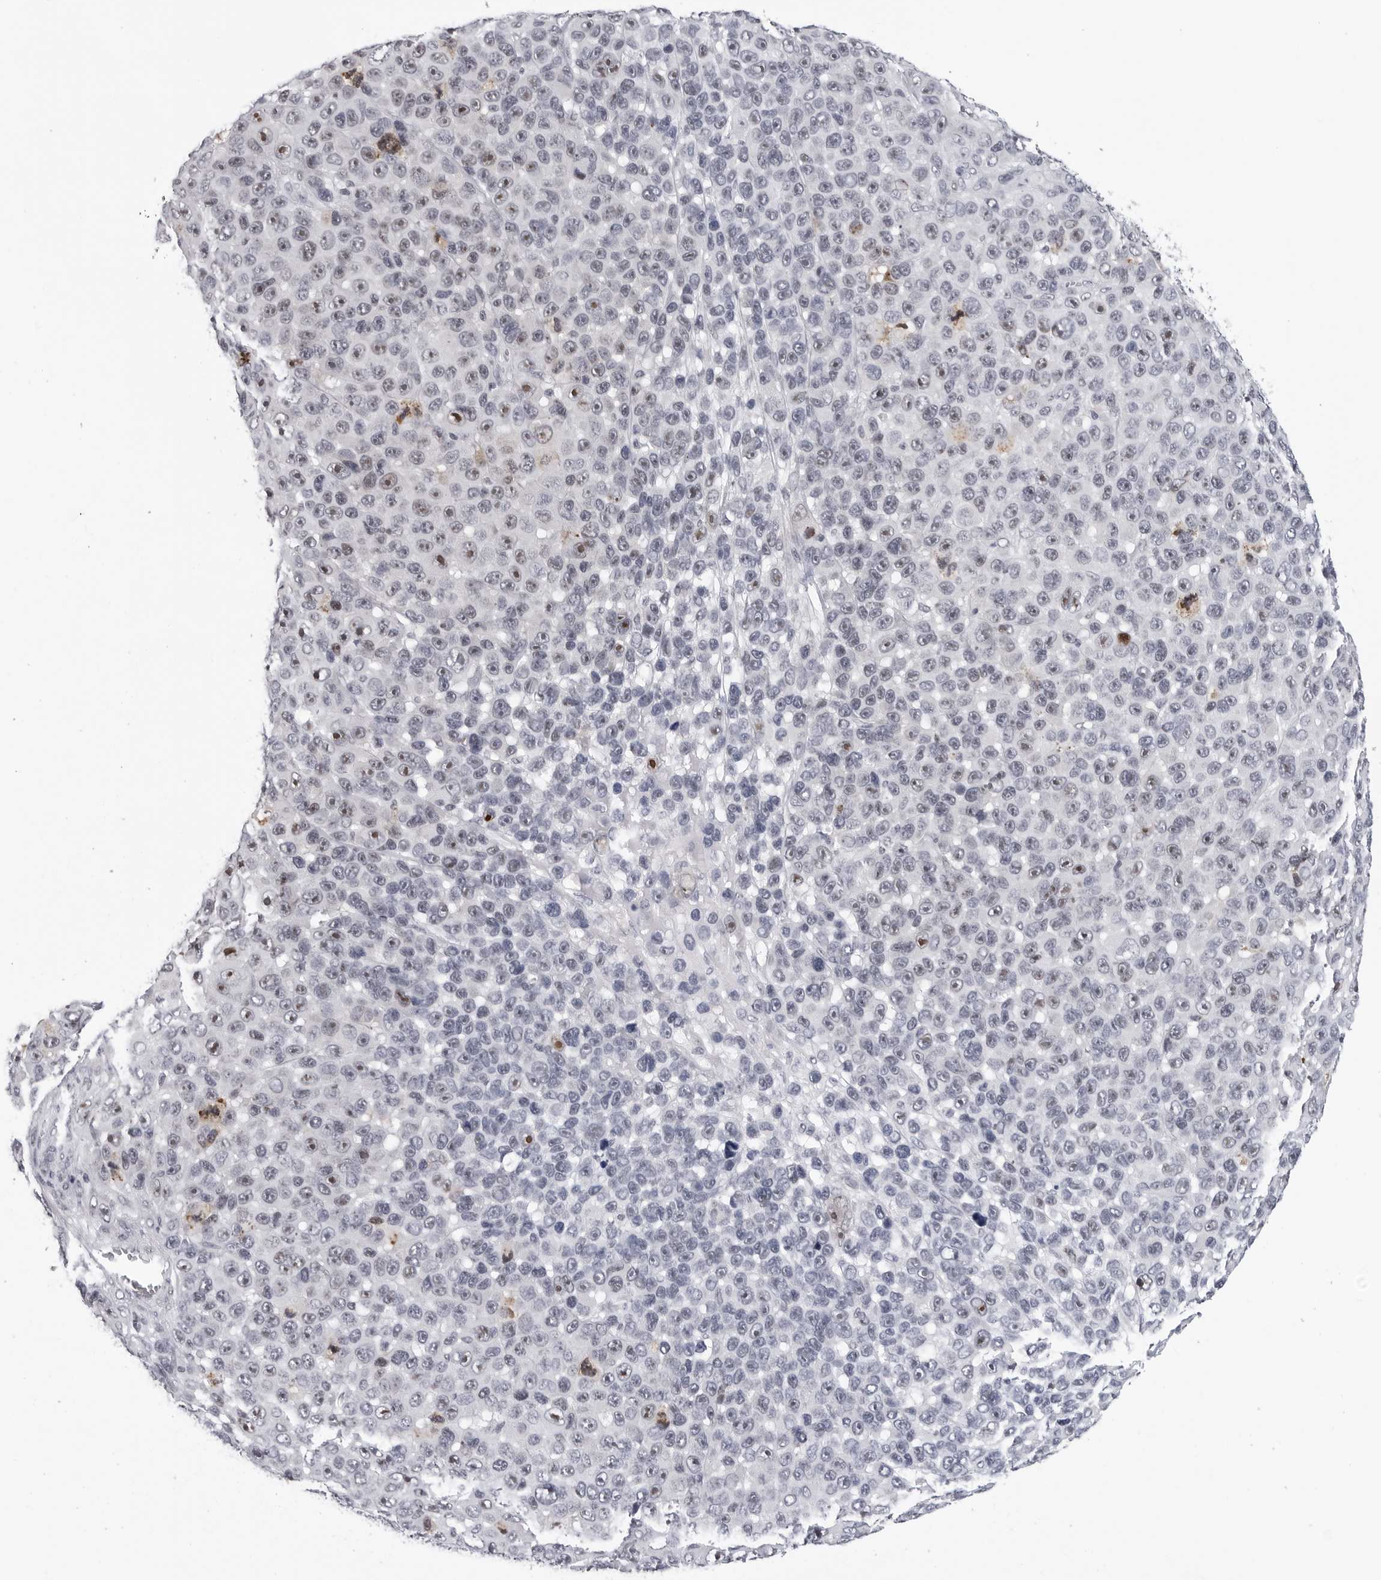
{"staining": {"intensity": "moderate", "quantity": "<25%", "location": "nuclear"}, "tissue": "melanoma", "cell_type": "Tumor cells", "image_type": "cancer", "snomed": [{"axis": "morphology", "description": "Malignant melanoma, NOS"}, {"axis": "topography", "description": "Skin"}], "caption": "Immunohistochemical staining of melanoma displays low levels of moderate nuclear protein positivity in approximately <25% of tumor cells.", "gene": "GNL2", "patient": {"sex": "male", "age": 53}}